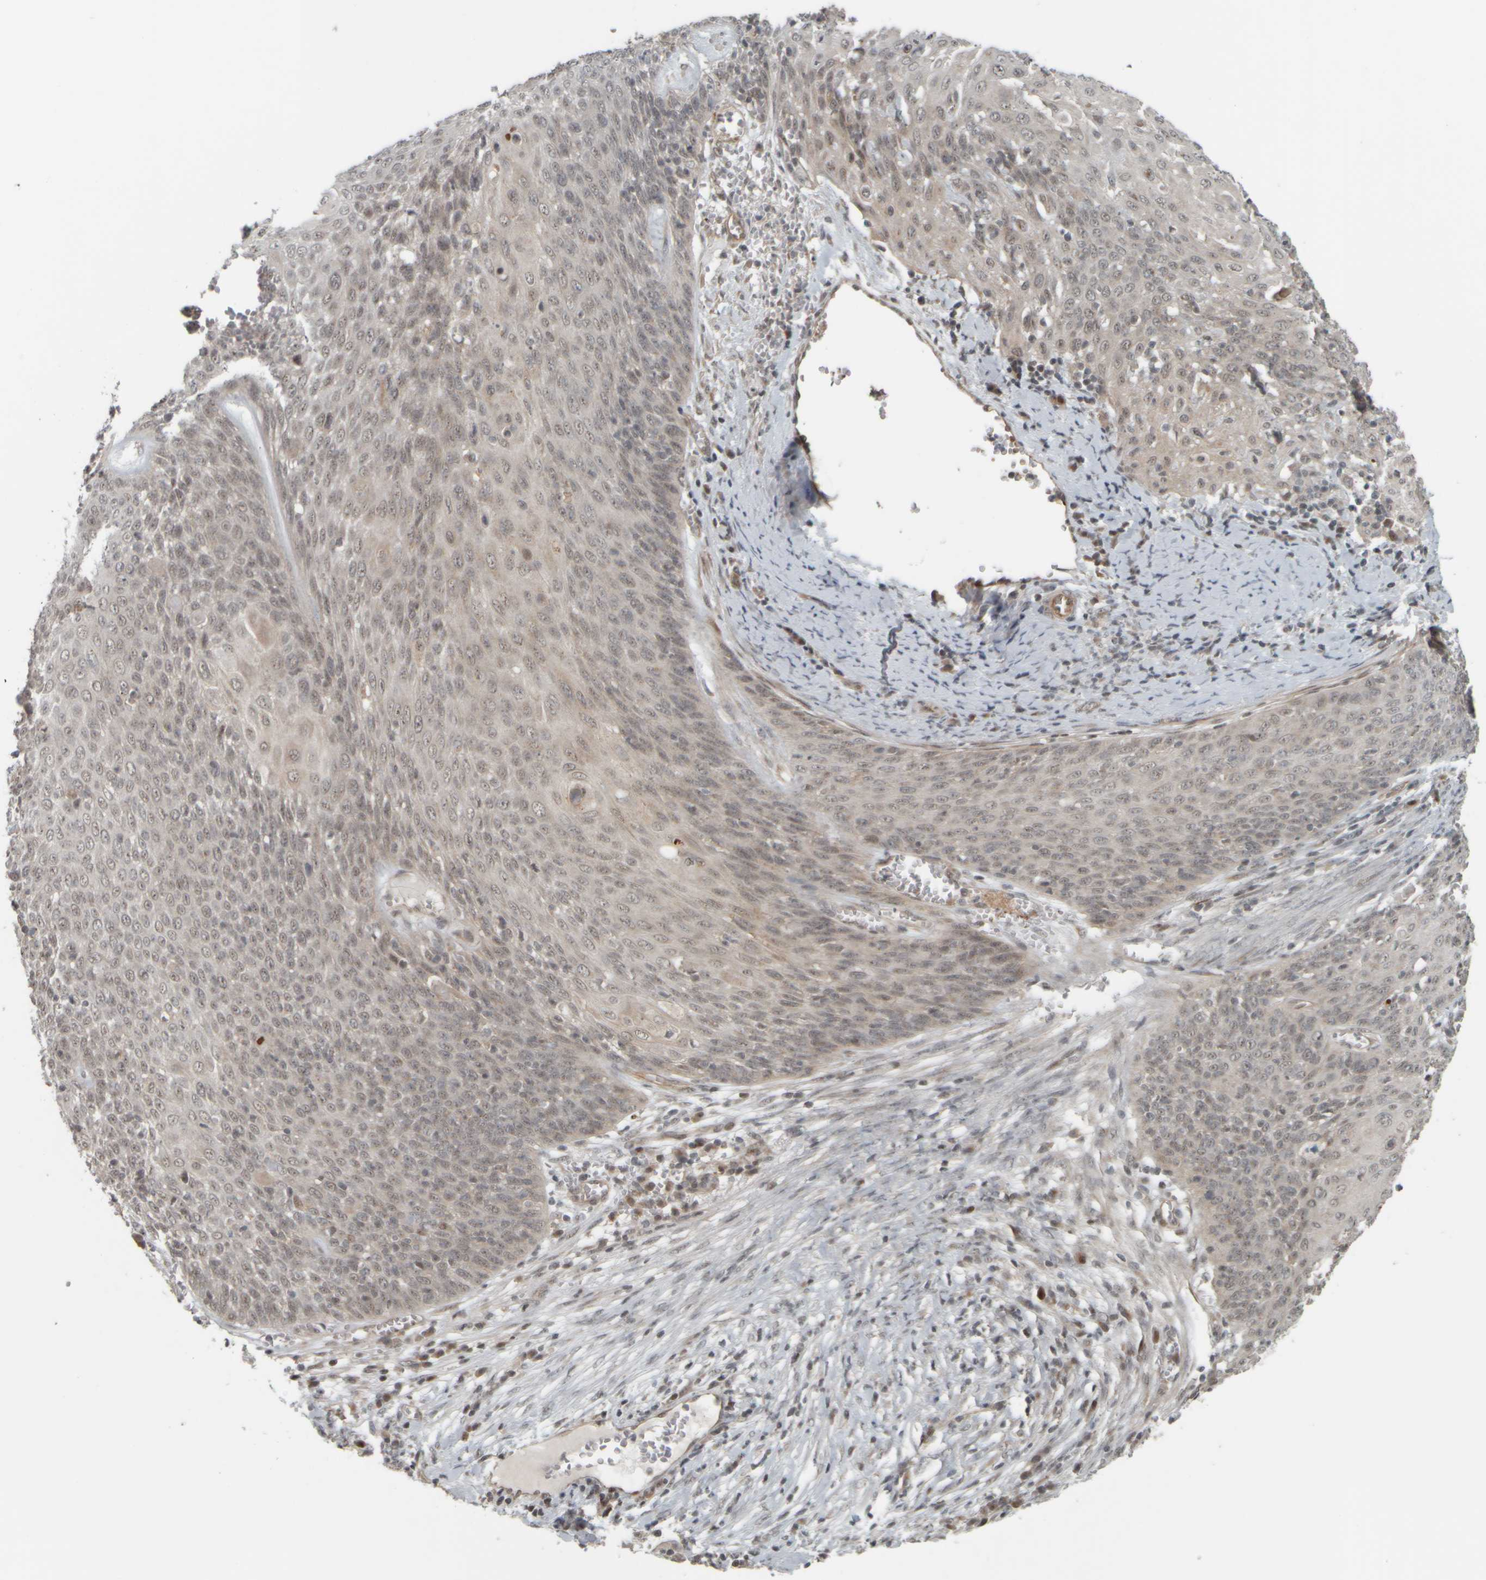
{"staining": {"intensity": "weak", "quantity": ">75%", "location": "nuclear"}, "tissue": "cervical cancer", "cell_type": "Tumor cells", "image_type": "cancer", "snomed": [{"axis": "morphology", "description": "Squamous cell carcinoma, NOS"}, {"axis": "topography", "description": "Cervix"}], "caption": "Immunohistochemical staining of human cervical cancer shows low levels of weak nuclear protein staining in approximately >75% of tumor cells.", "gene": "NAPG", "patient": {"sex": "female", "age": 39}}